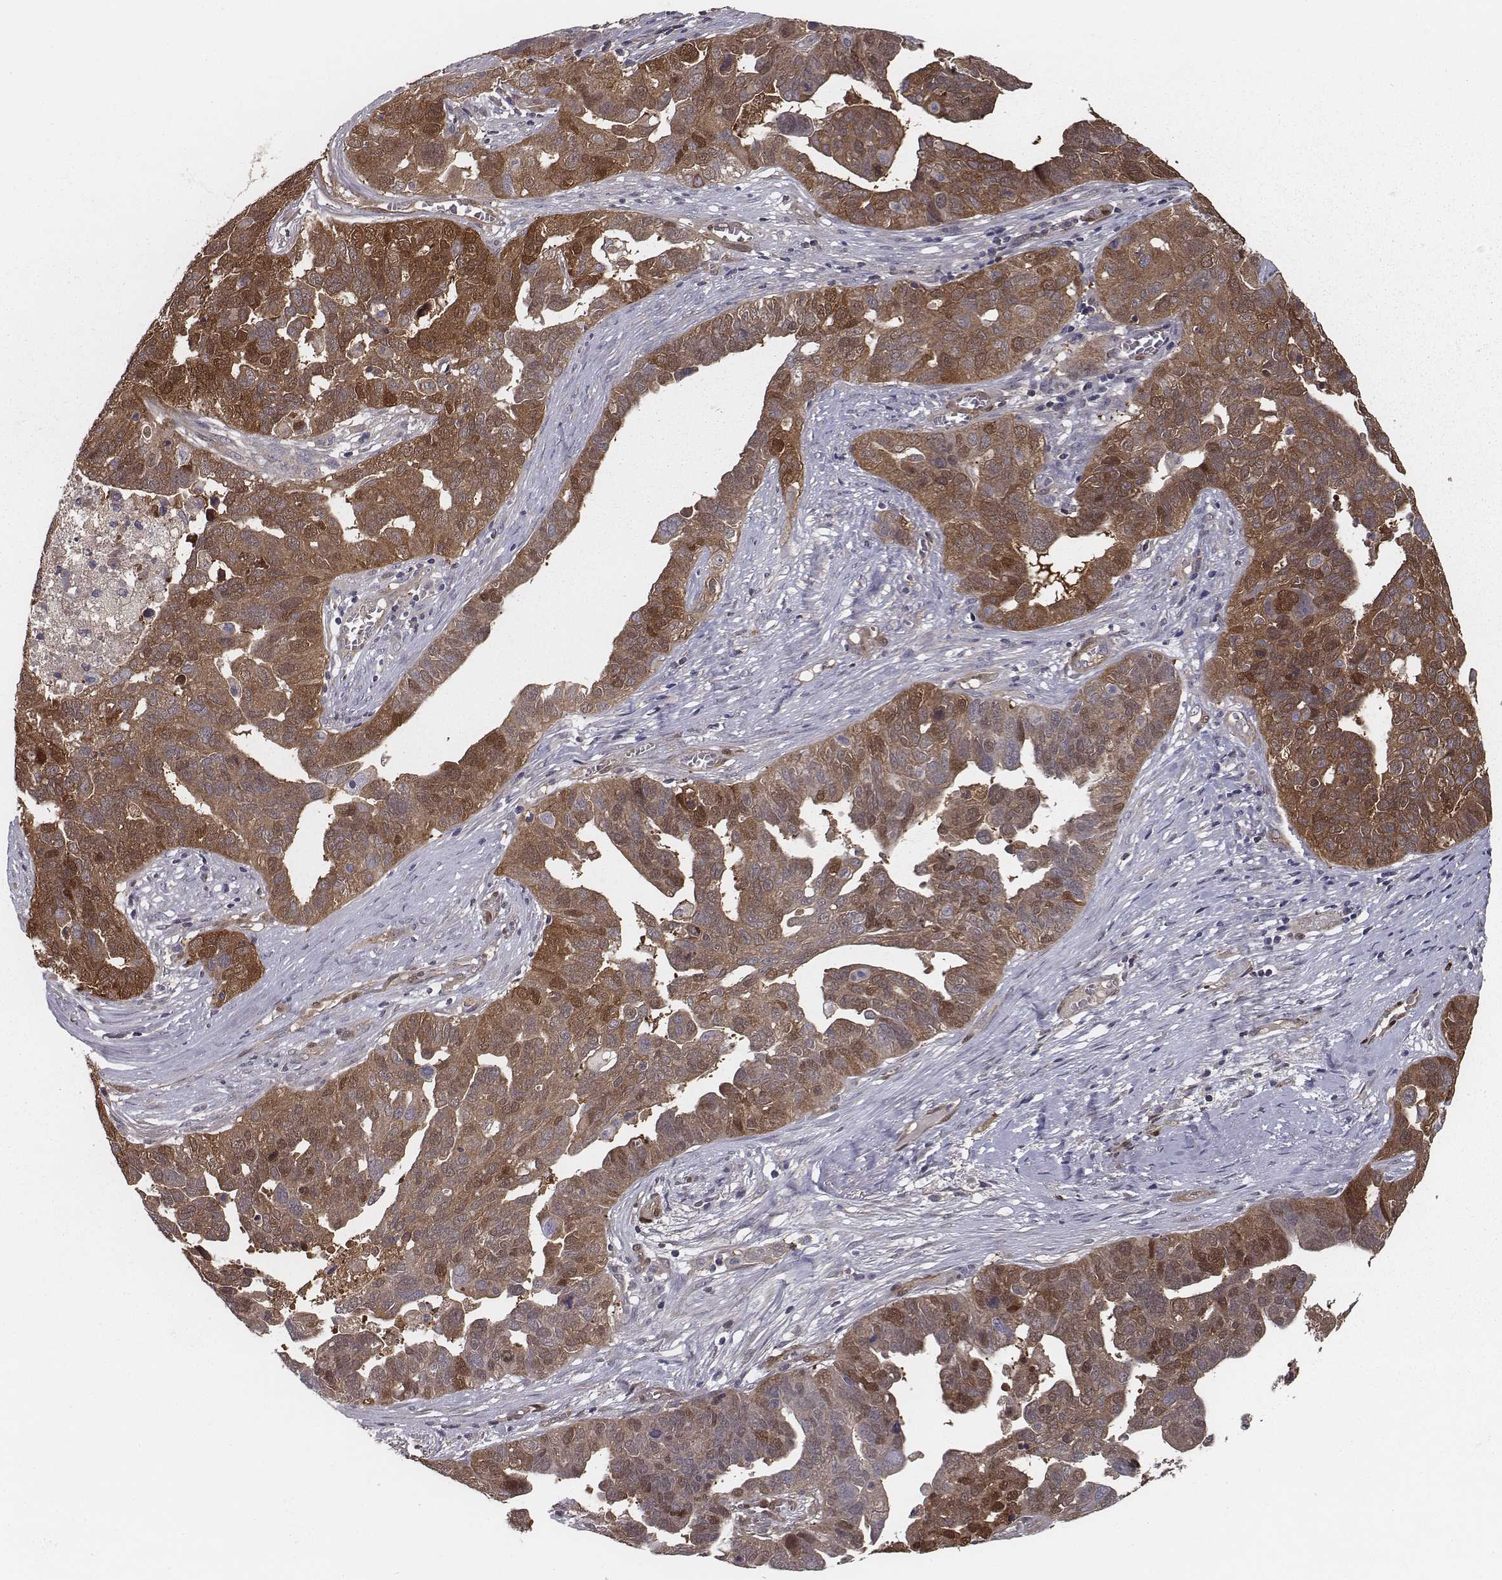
{"staining": {"intensity": "strong", "quantity": ">75%", "location": "cytoplasmic/membranous"}, "tissue": "ovarian cancer", "cell_type": "Tumor cells", "image_type": "cancer", "snomed": [{"axis": "morphology", "description": "Carcinoma, endometroid"}, {"axis": "topography", "description": "Soft tissue"}, {"axis": "topography", "description": "Ovary"}], "caption": "Brown immunohistochemical staining in human ovarian cancer demonstrates strong cytoplasmic/membranous positivity in about >75% of tumor cells.", "gene": "ISYNA1", "patient": {"sex": "female", "age": 52}}